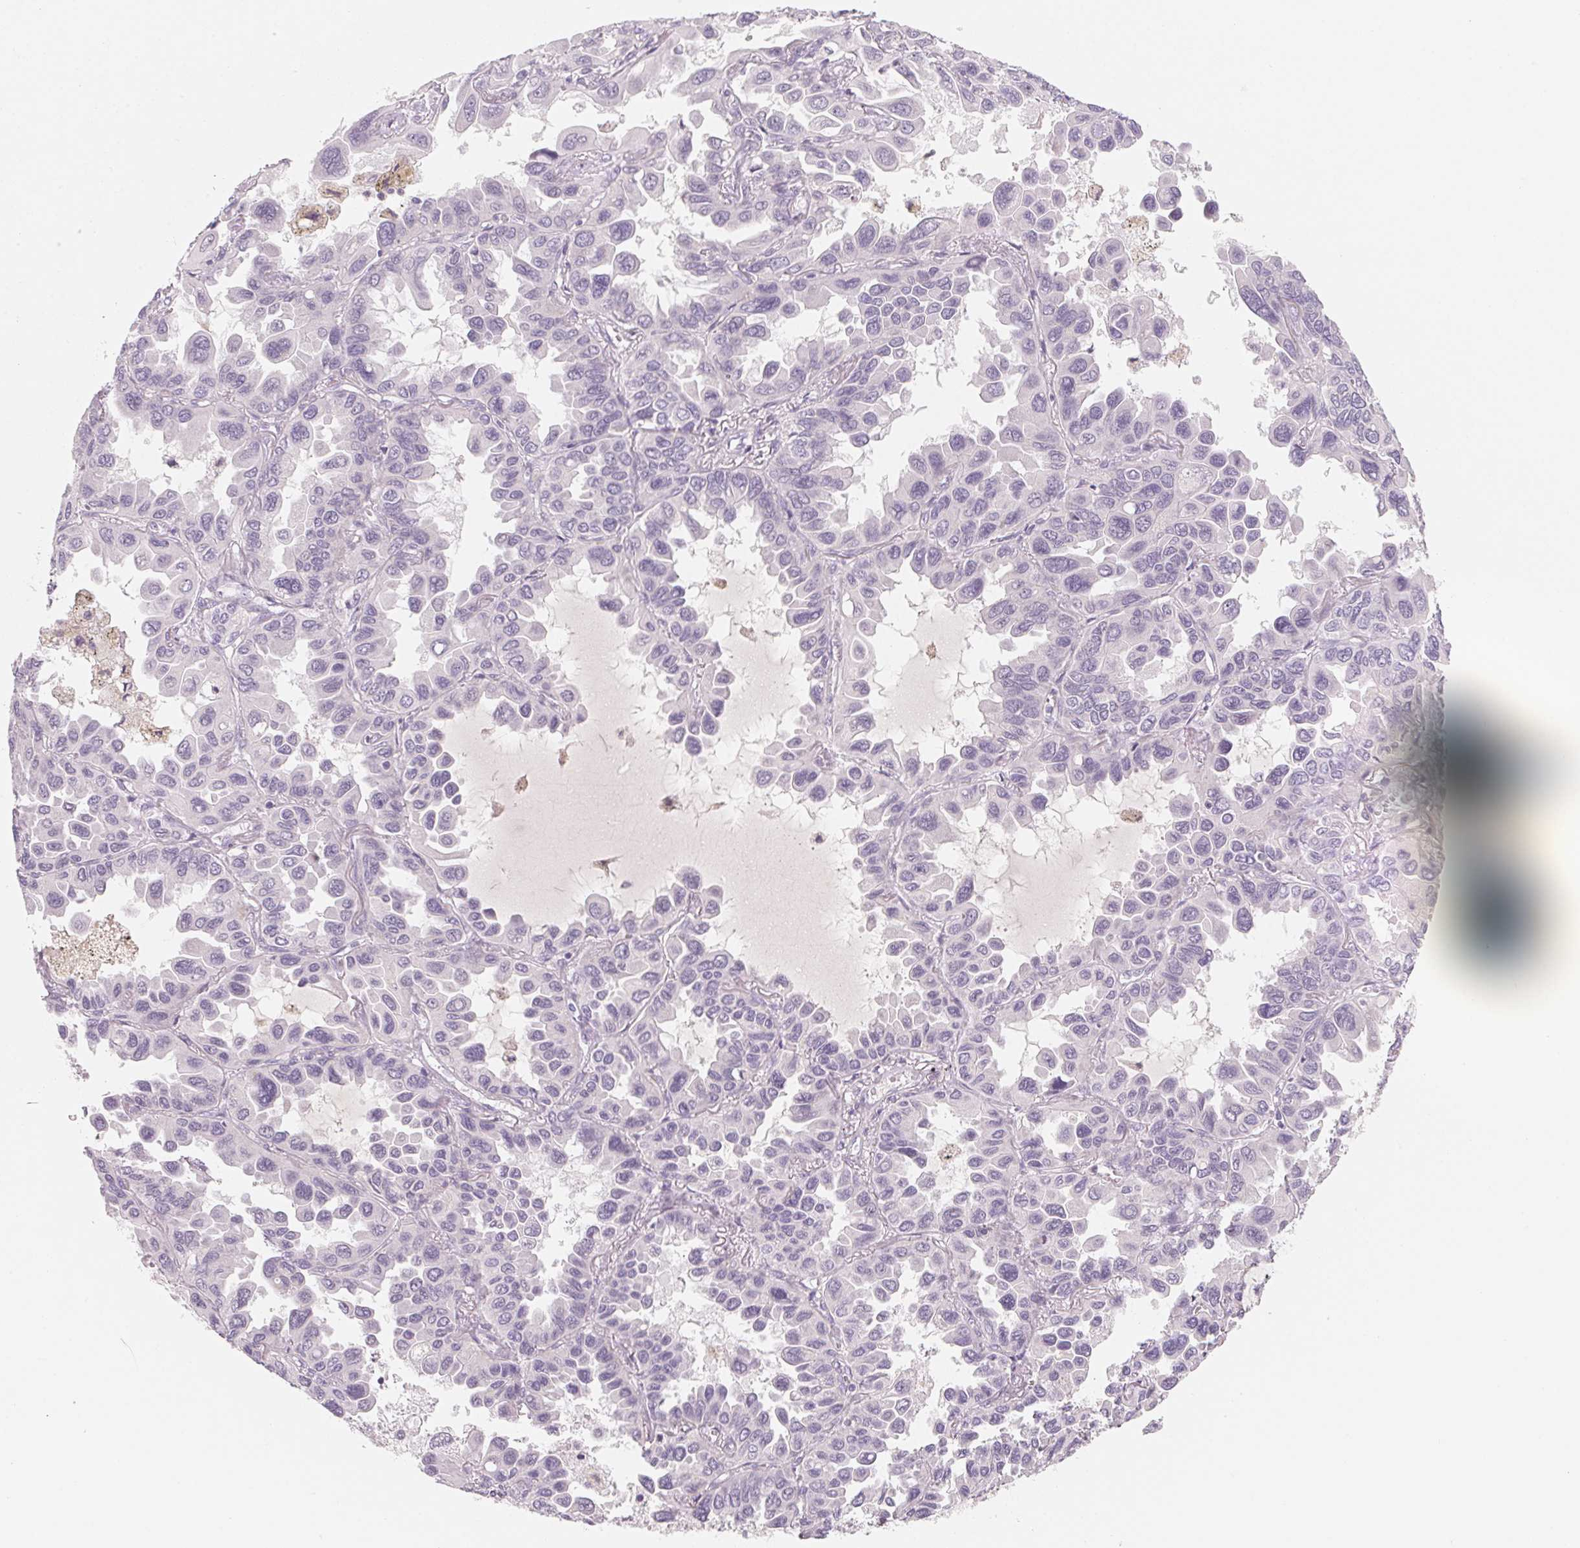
{"staining": {"intensity": "negative", "quantity": "none", "location": "none"}, "tissue": "lung cancer", "cell_type": "Tumor cells", "image_type": "cancer", "snomed": [{"axis": "morphology", "description": "Adenocarcinoma, NOS"}, {"axis": "topography", "description": "Lung"}], "caption": "Tumor cells show no significant staining in lung cancer. (Stains: DAB immunohistochemistry (IHC) with hematoxylin counter stain, Microscopy: brightfield microscopy at high magnification).", "gene": "ANKRD31", "patient": {"sex": "male", "age": 64}}